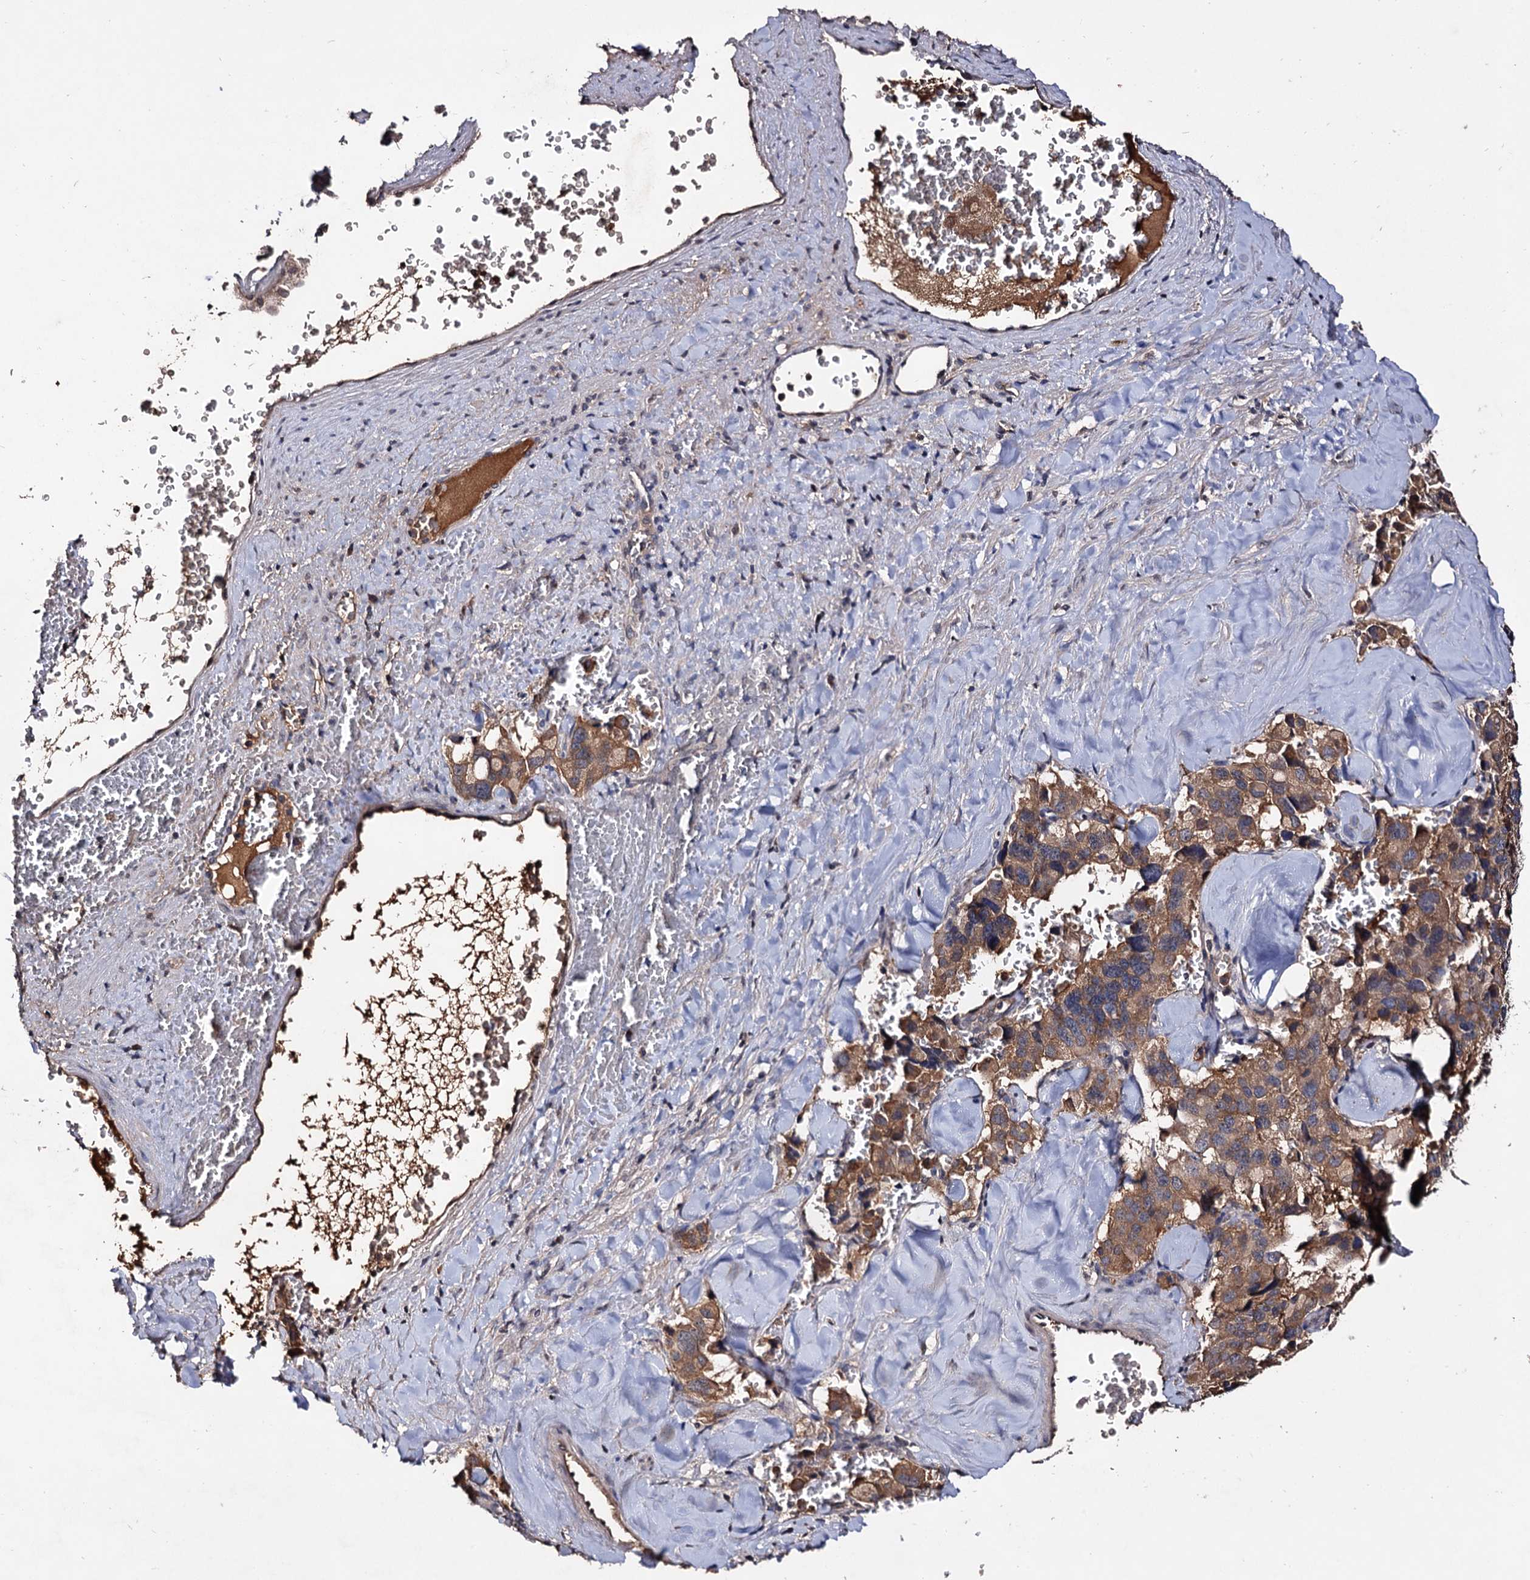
{"staining": {"intensity": "moderate", "quantity": ">75%", "location": "cytoplasmic/membranous"}, "tissue": "pancreatic cancer", "cell_type": "Tumor cells", "image_type": "cancer", "snomed": [{"axis": "morphology", "description": "Adenocarcinoma, NOS"}, {"axis": "topography", "description": "Pancreas"}], "caption": "Protein expression analysis of pancreatic cancer shows moderate cytoplasmic/membranous expression in approximately >75% of tumor cells.", "gene": "ARFIP2", "patient": {"sex": "male", "age": 65}}